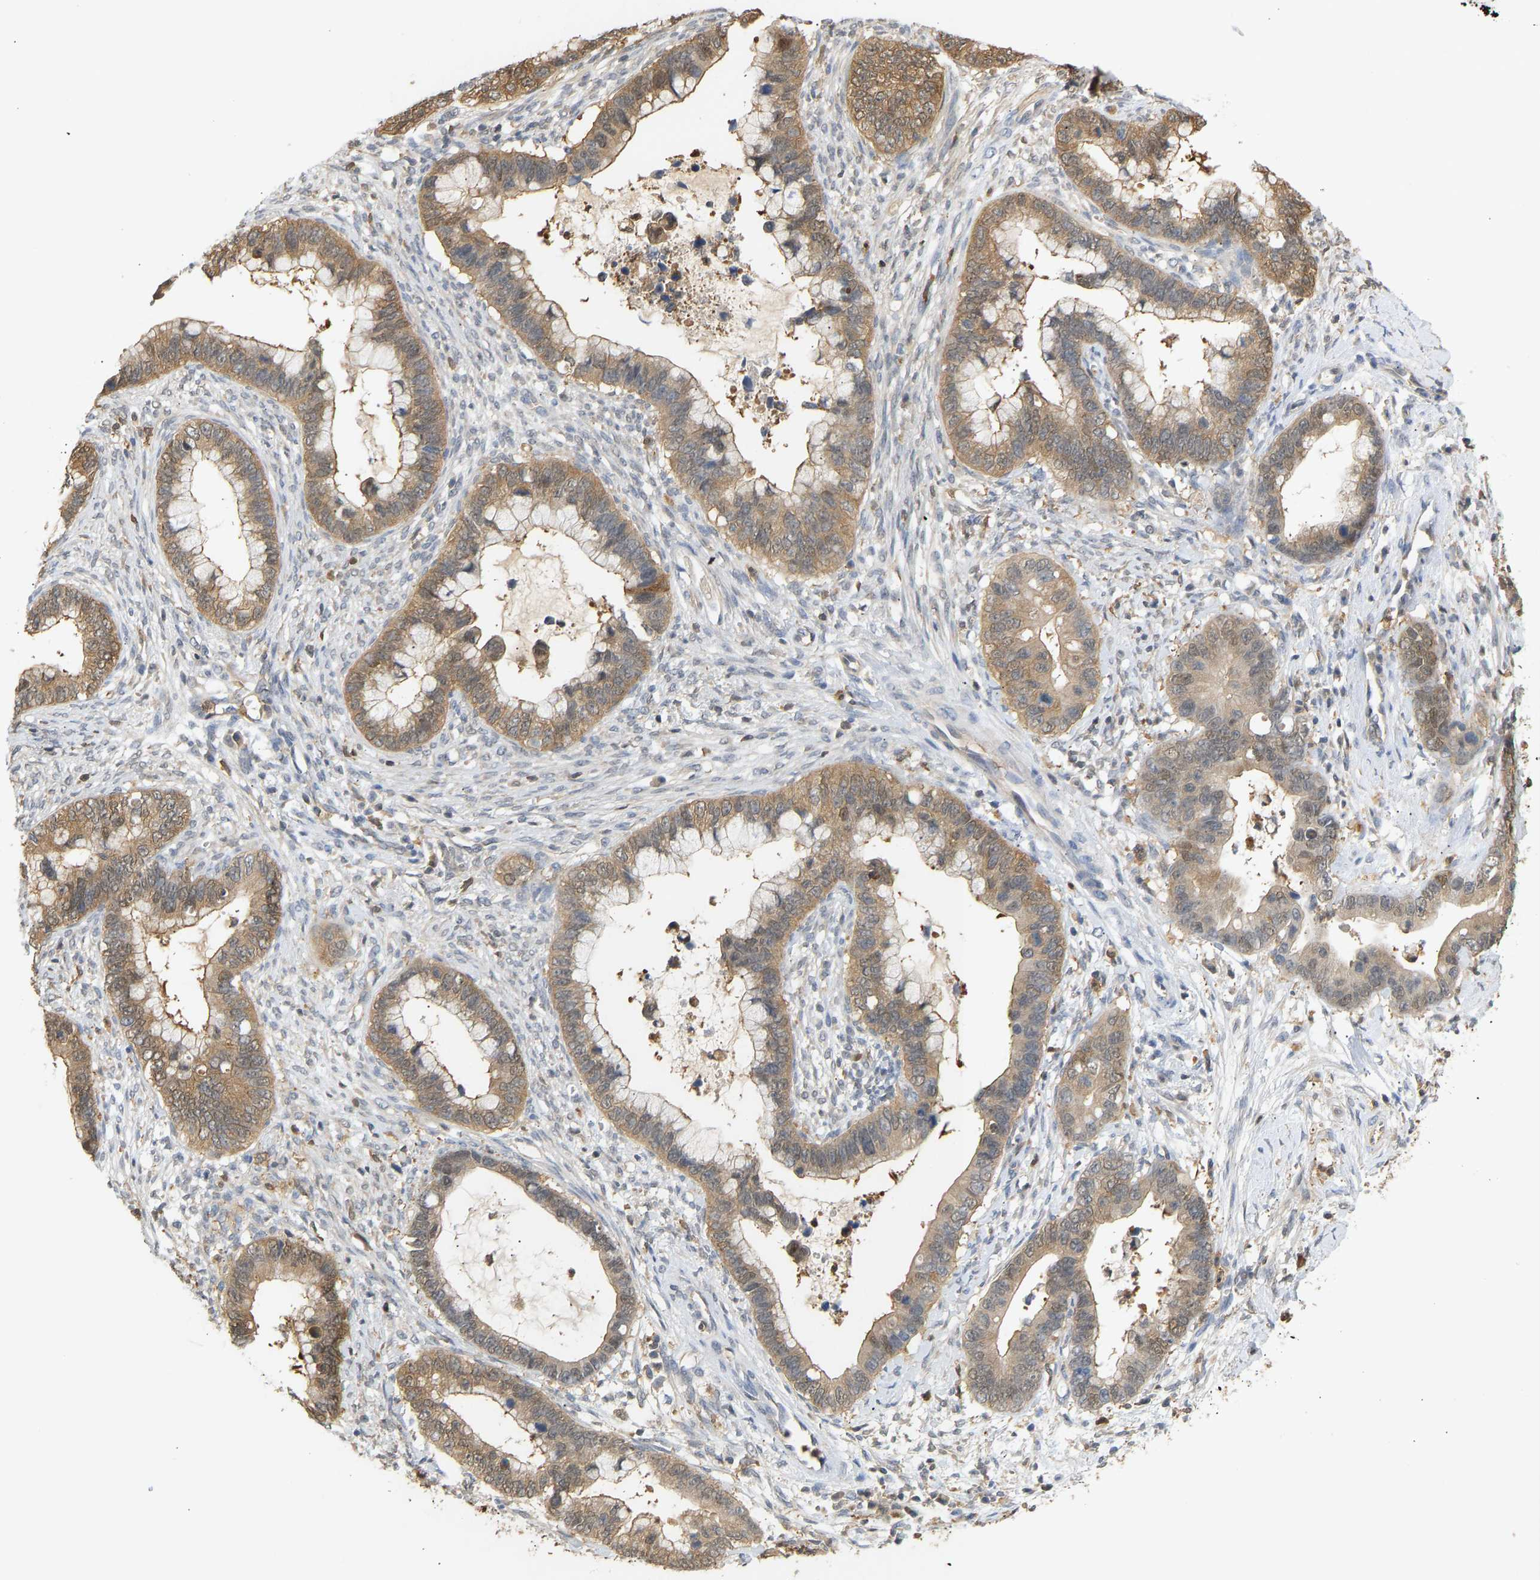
{"staining": {"intensity": "moderate", "quantity": ">75%", "location": "cytoplasmic/membranous"}, "tissue": "cervical cancer", "cell_type": "Tumor cells", "image_type": "cancer", "snomed": [{"axis": "morphology", "description": "Adenocarcinoma, NOS"}, {"axis": "topography", "description": "Cervix"}], "caption": "High-magnification brightfield microscopy of adenocarcinoma (cervical) stained with DAB (3,3'-diaminobenzidine) (brown) and counterstained with hematoxylin (blue). tumor cells exhibit moderate cytoplasmic/membranous positivity is seen in about>75% of cells.", "gene": "ENO1", "patient": {"sex": "female", "age": 44}}